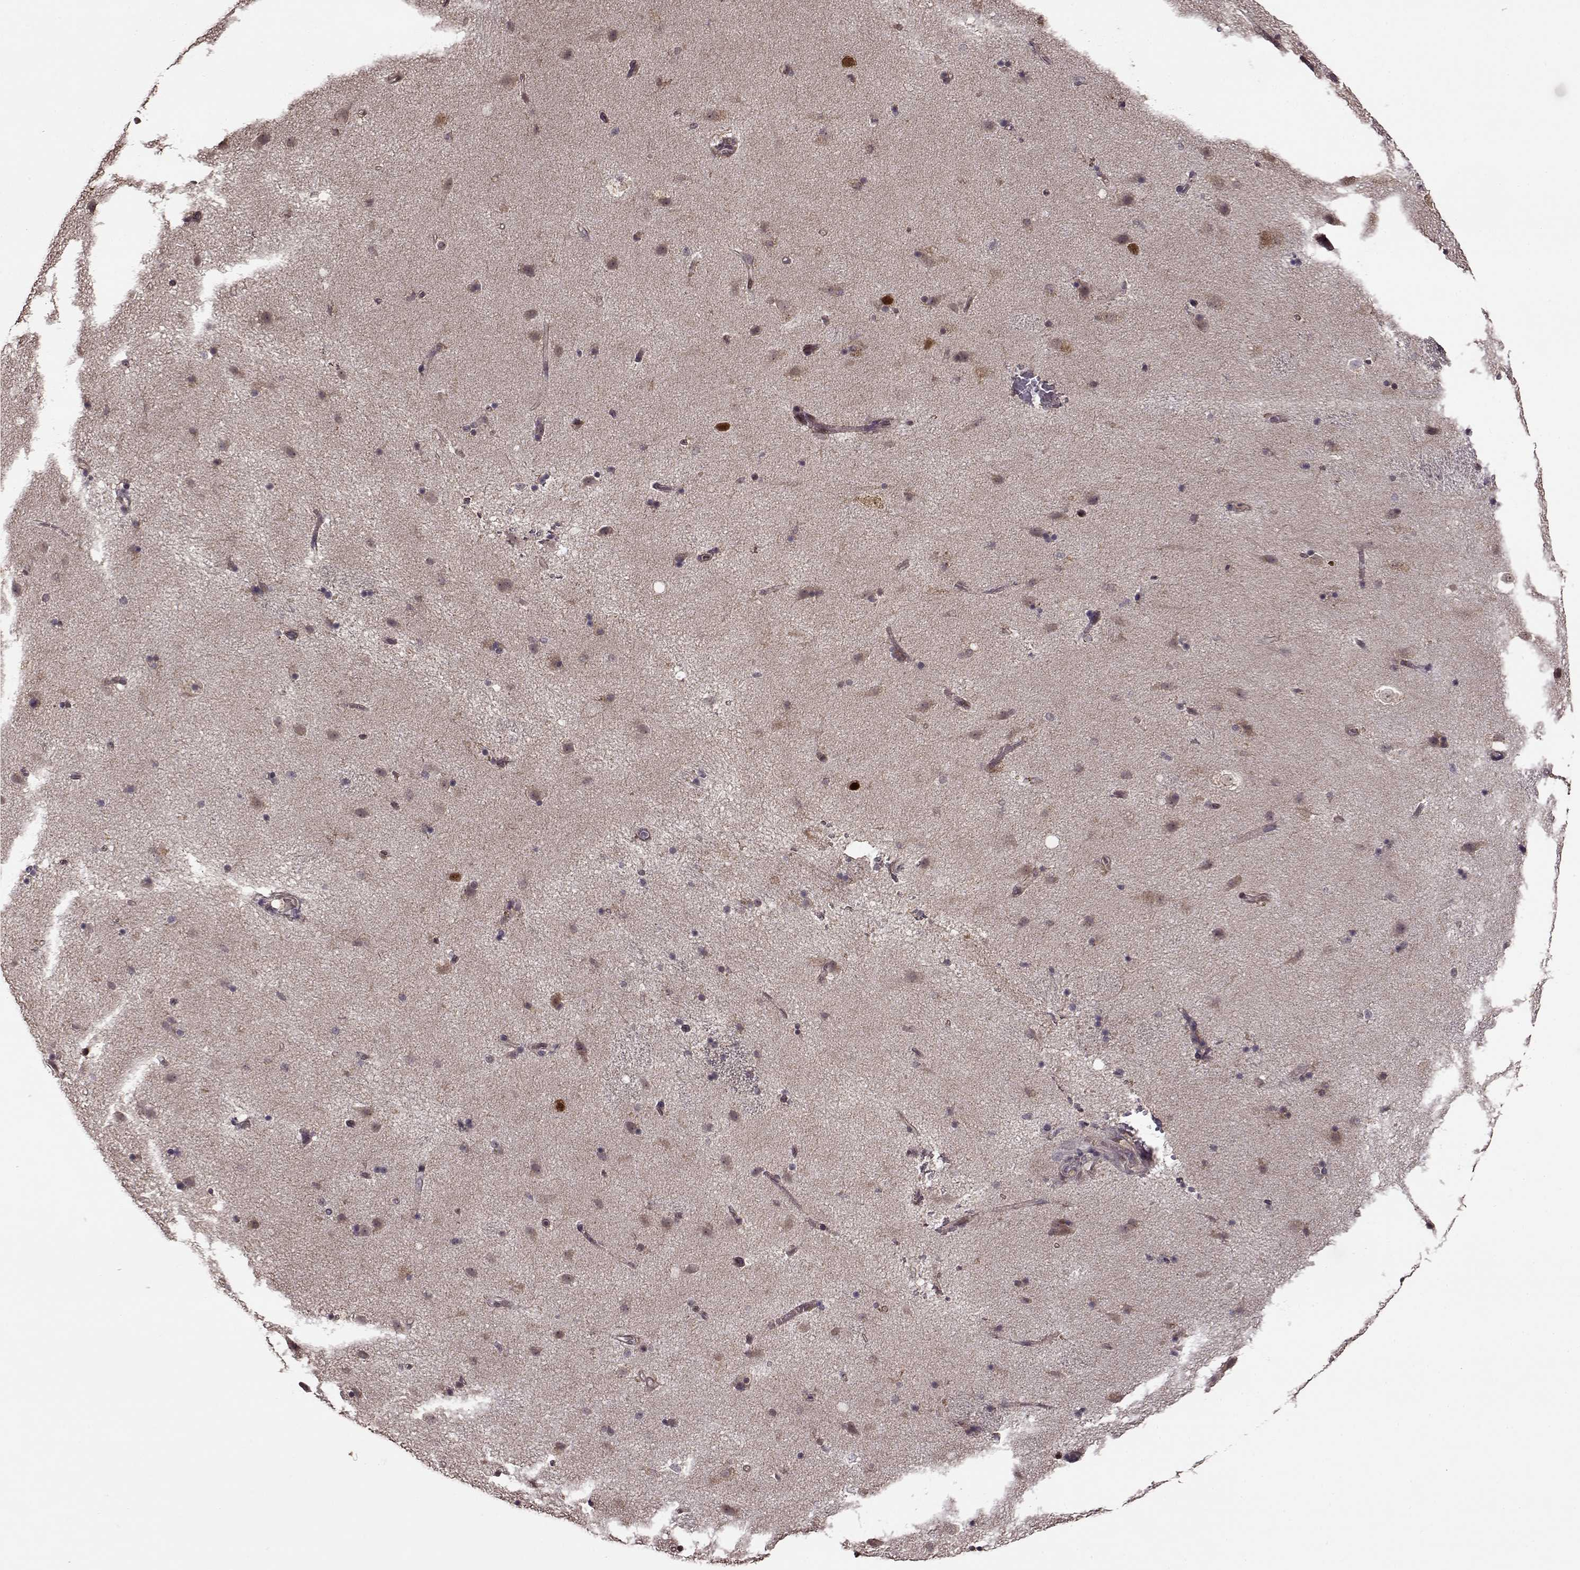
{"staining": {"intensity": "negative", "quantity": "none", "location": "none"}, "tissue": "caudate", "cell_type": "Glial cells", "image_type": "normal", "snomed": [{"axis": "morphology", "description": "Normal tissue, NOS"}, {"axis": "topography", "description": "Lateral ventricle wall"}], "caption": "This is a histopathology image of IHC staining of benign caudate, which shows no positivity in glial cells.", "gene": "FTO", "patient": {"sex": "female", "age": 71}}